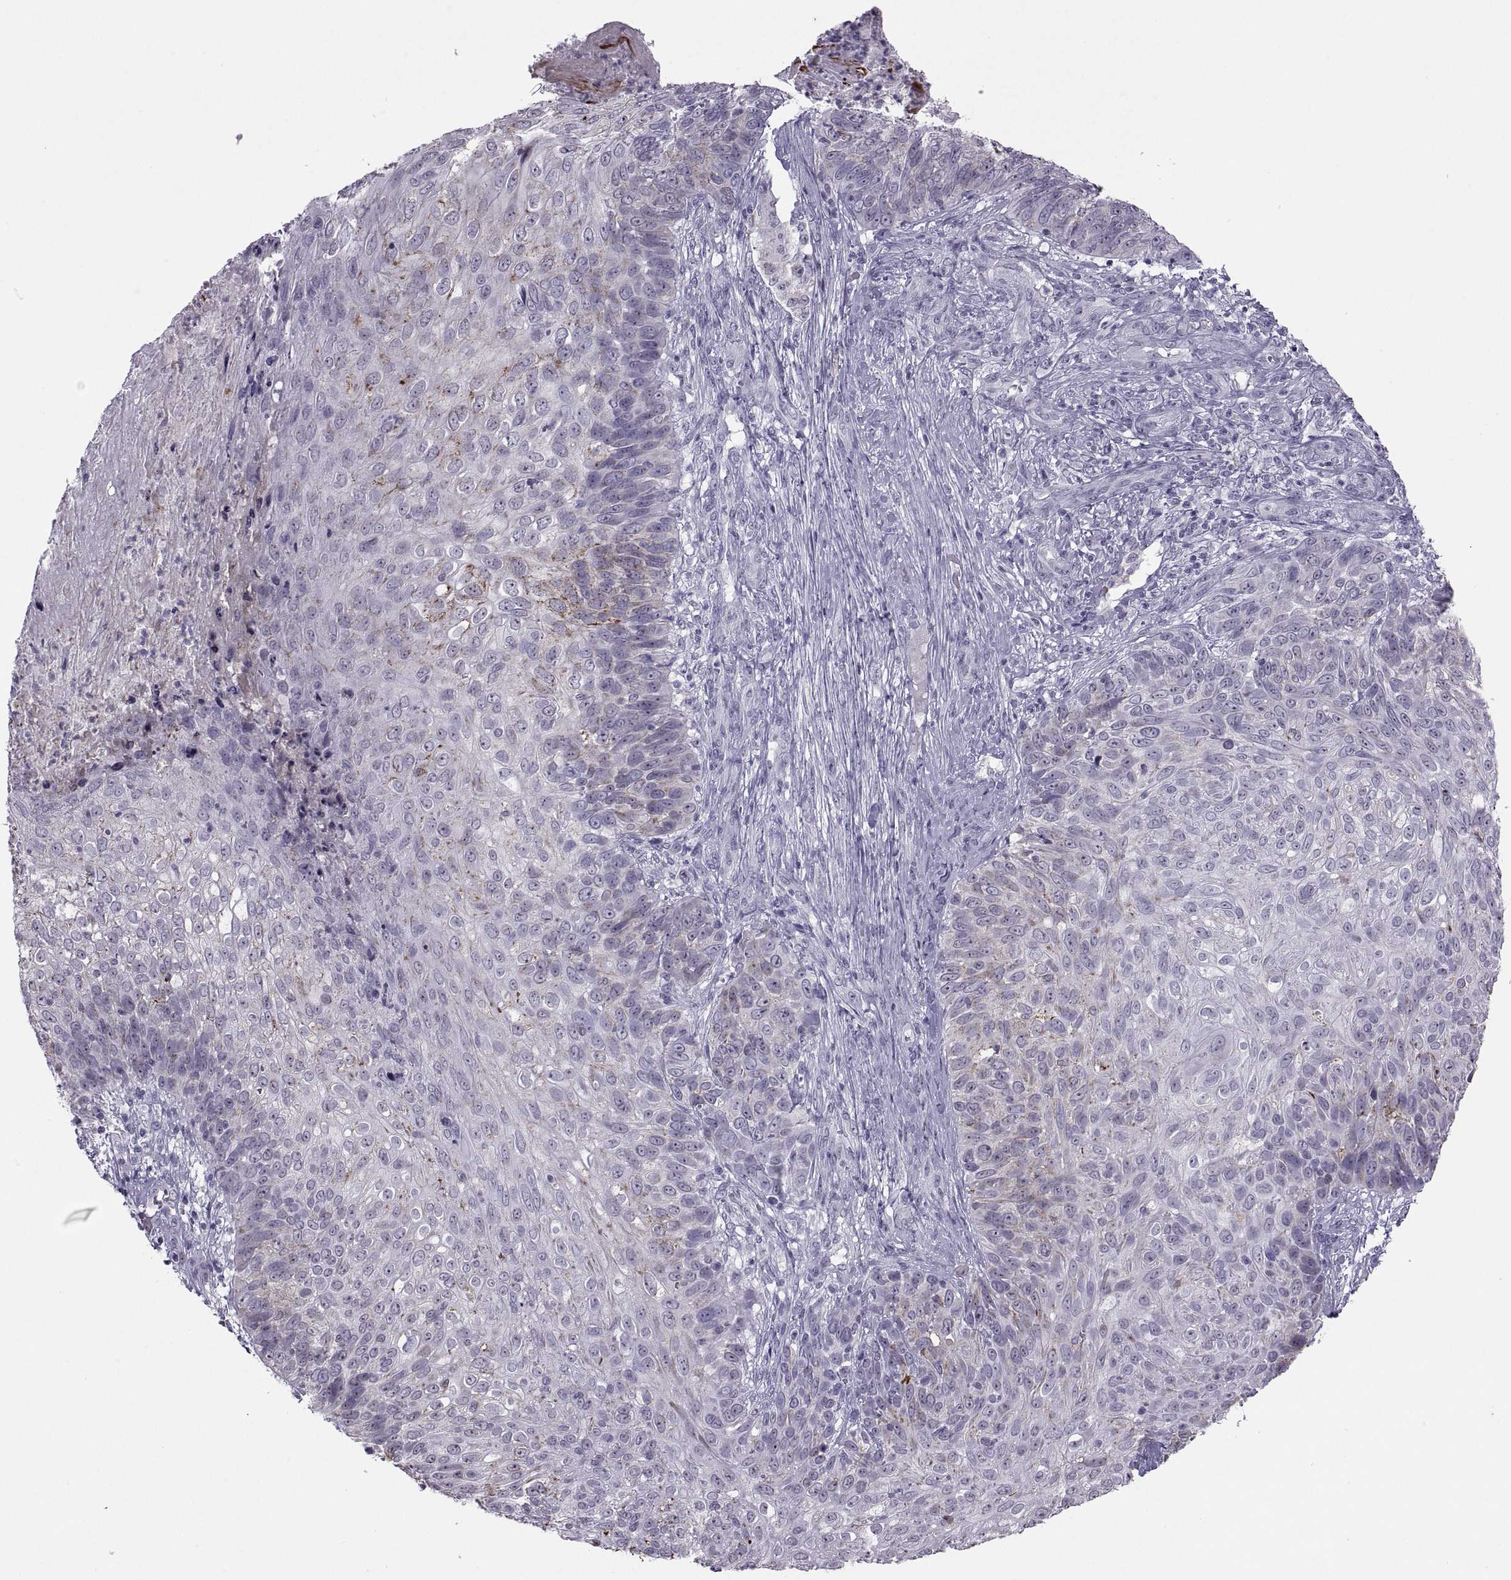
{"staining": {"intensity": "moderate", "quantity": "<25%", "location": "cytoplasmic/membranous"}, "tissue": "skin cancer", "cell_type": "Tumor cells", "image_type": "cancer", "snomed": [{"axis": "morphology", "description": "Squamous cell carcinoma, NOS"}, {"axis": "topography", "description": "Skin"}], "caption": "DAB immunohistochemical staining of human skin squamous cell carcinoma displays moderate cytoplasmic/membranous protein positivity in approximately <25% of tumor cells. (DAB (3,3'-diaminobenzidine) IHC, brown staining for protein, blue staining for nuclei).", "gene": "ASIC2", "patient": {"sex": "male", "age": 92}}